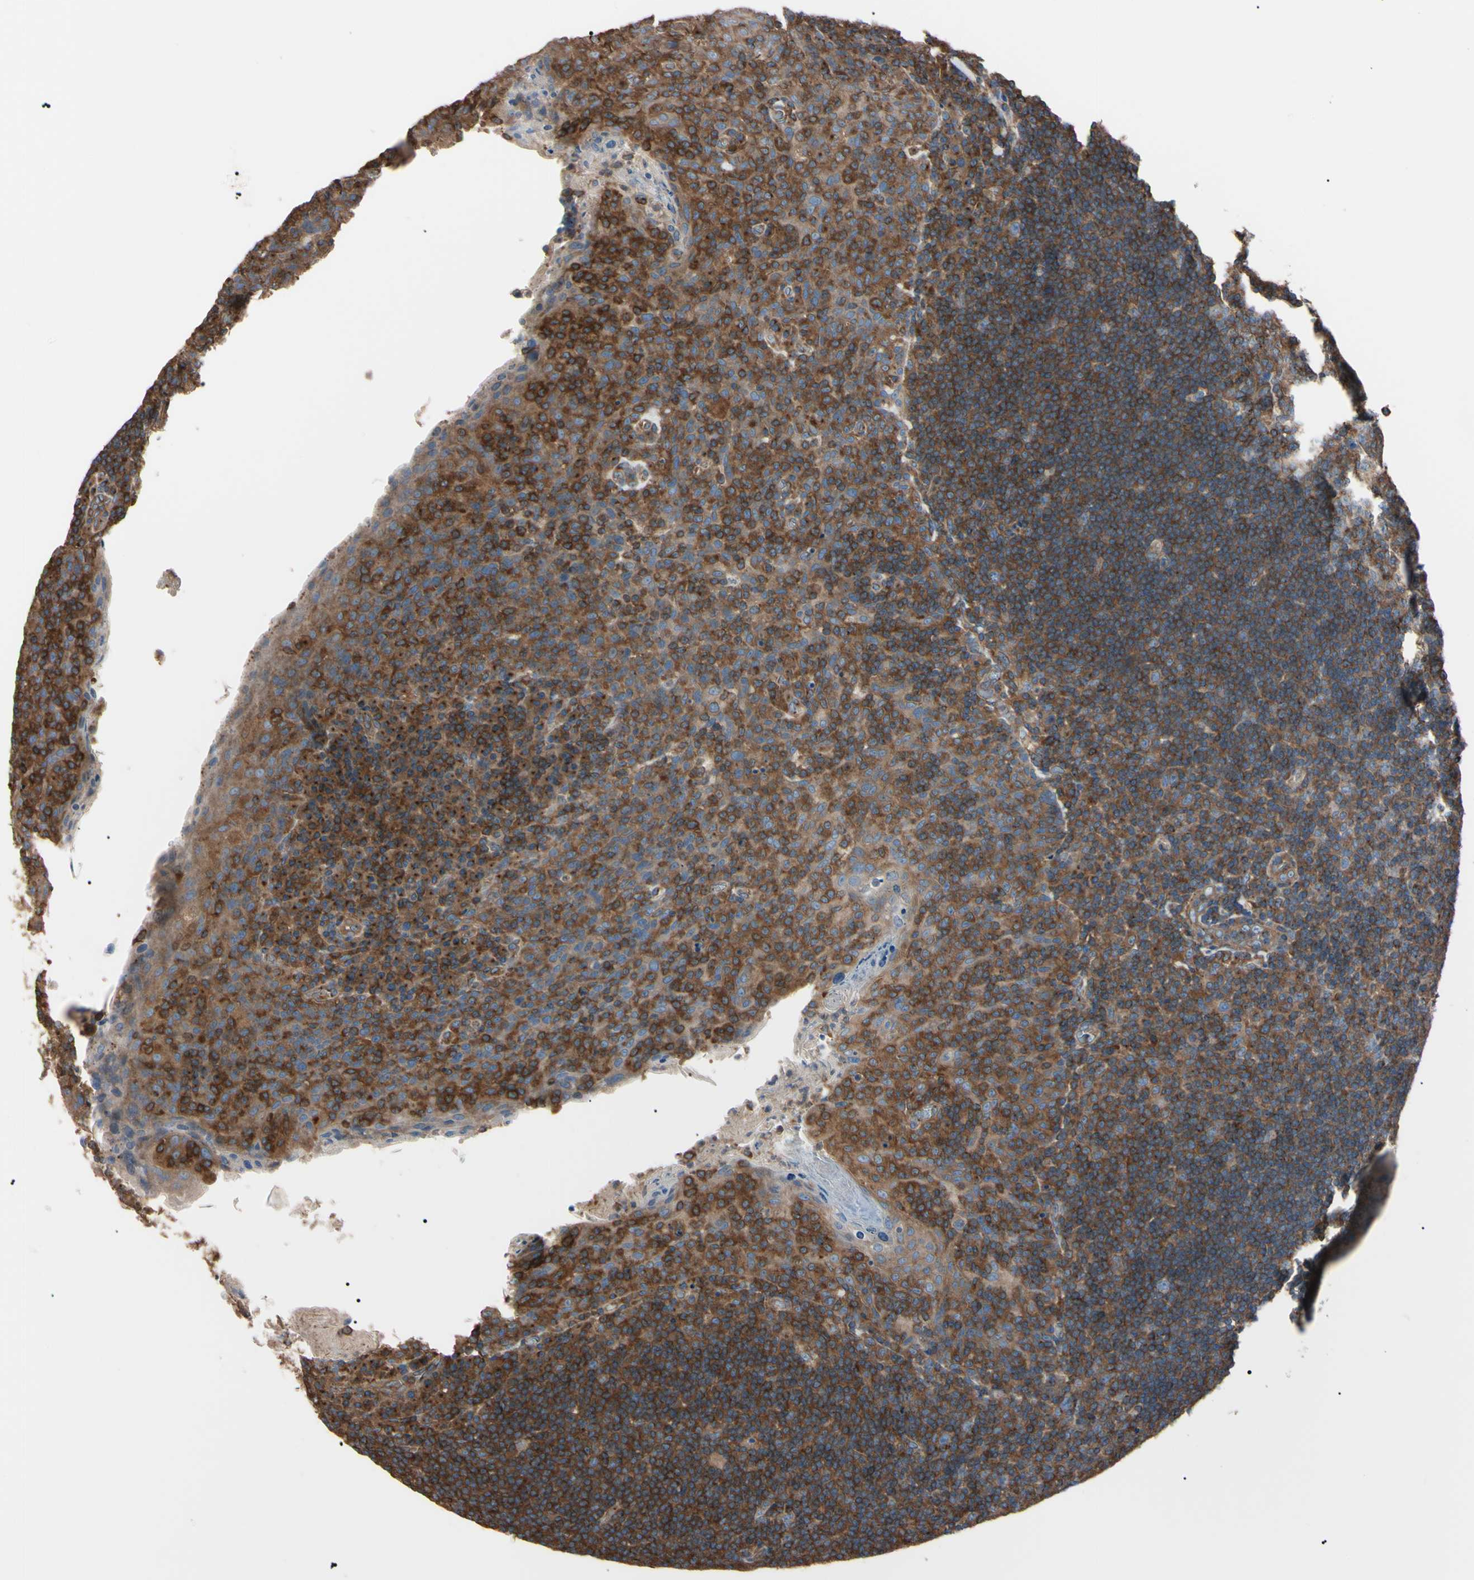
{"staining": {"intensity": "moderate", "quantity": ">75%", "location": "cytoplasmic/membranous"}, "tissue": "tonsil", "cell_type": "Germinal center cells", "image_type": "normal", "snomed": [{"axis": "morphology", "description": "Normal tissue, NOS"}, {"axis": "topography", "description": "Tonsil"}], "caption": "Protein expression analysis of normal tonsil shows moderate cytoplasmic/membranous expression in about >75% of germinal center cells.", "gene": "PRKACA", "patient": {"sex": "male", "age": 17}}